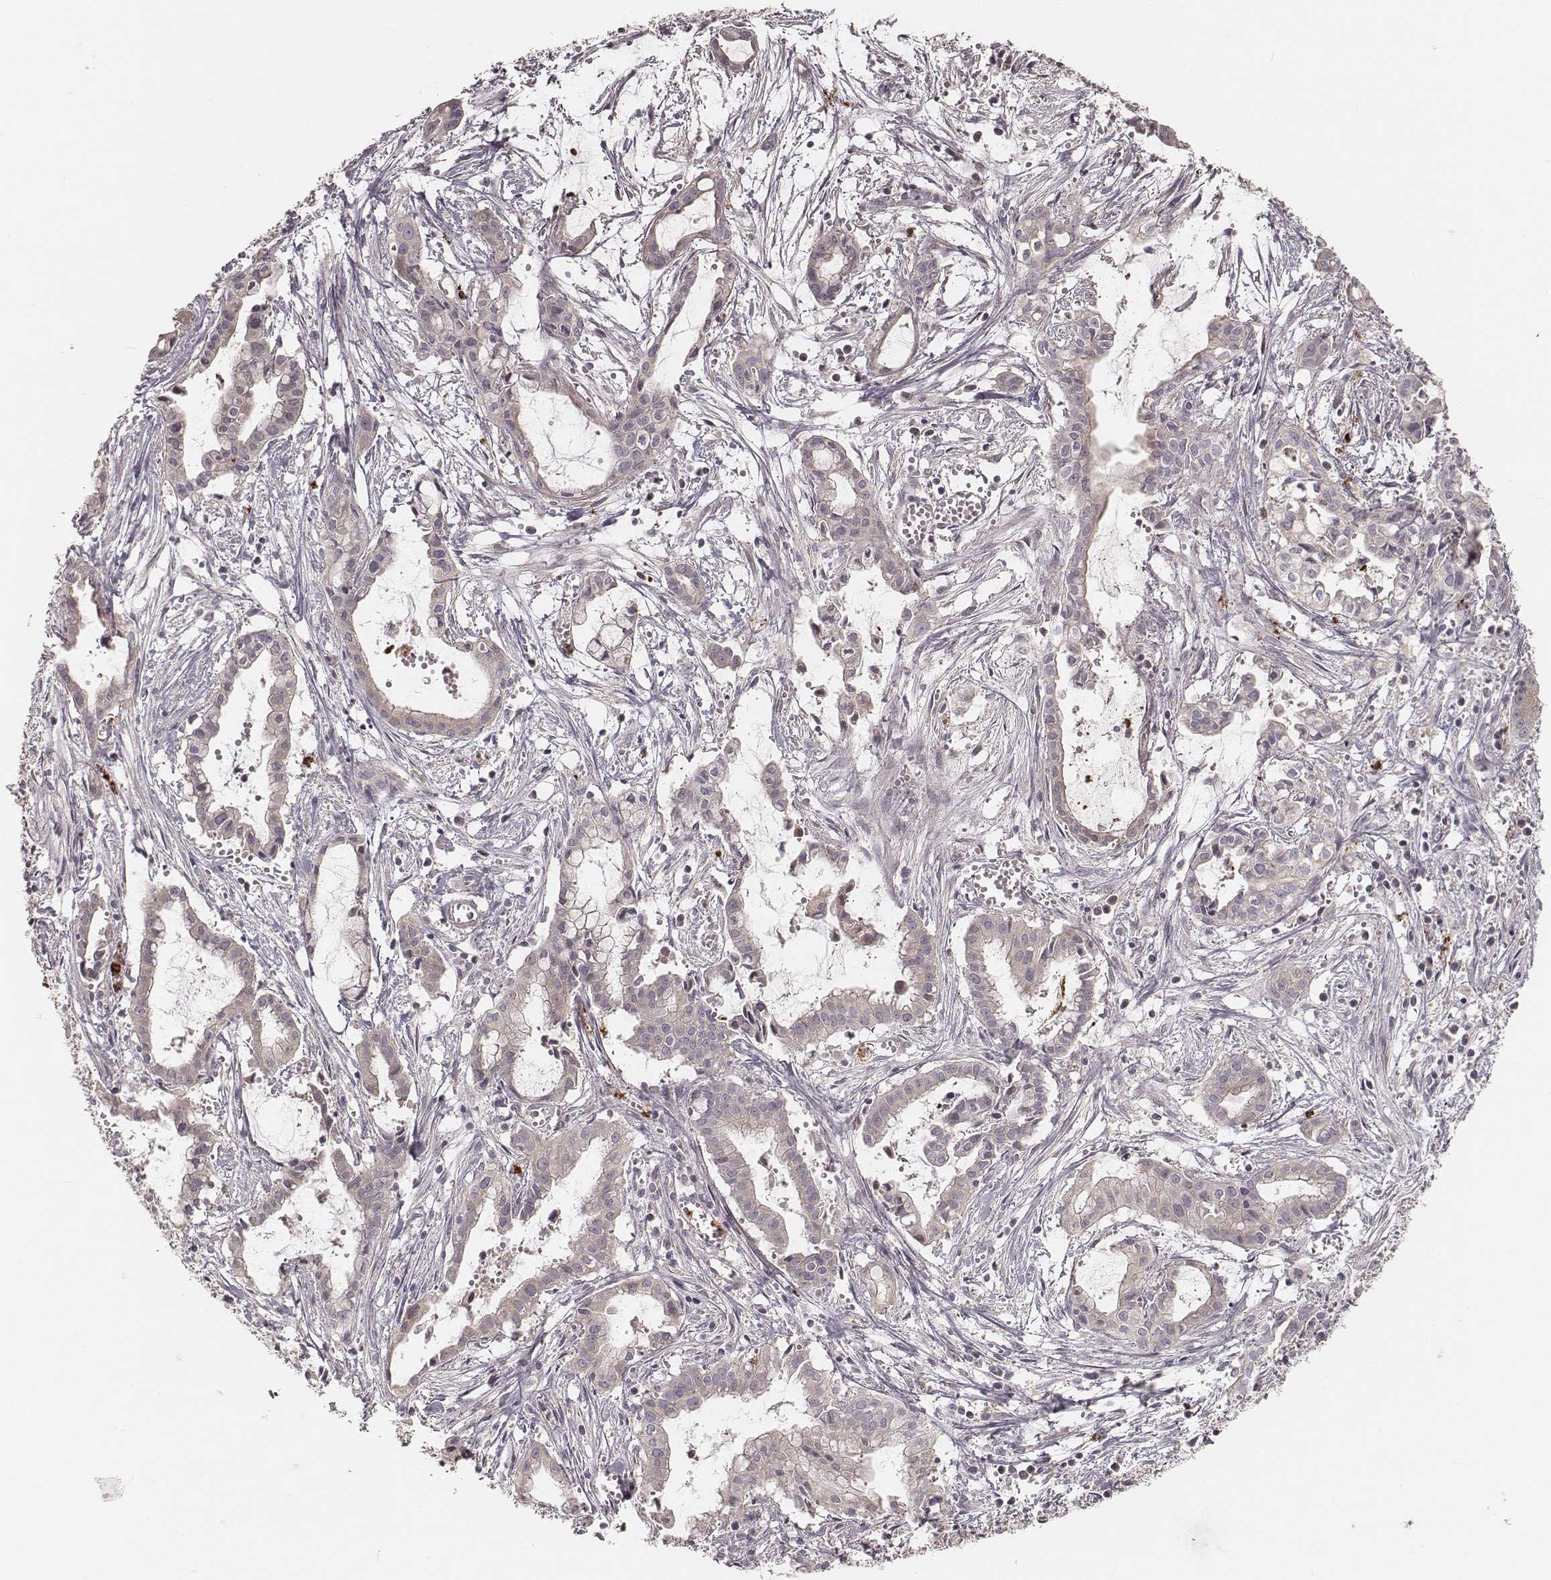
{"staining": {"intensity": "weak", "quantity": "<25%", "location": "cytoplasmic/membranous"}, "tissue": "pancreatic cancer", "cell_type": "Tumor cells", "image_type": "cancer", "snomed": [{"axis": "morphology", "description": "Adenocarcinoma, NOS"}, {"axis": "topography", "description": "Pancreas"}], "caption": "The histopathology image demonstrates no staining of tumor cells in pancreatic adenocarcinoma.", "gene": "ABCA7", "patient": {"sex": "male", "age": 48}}